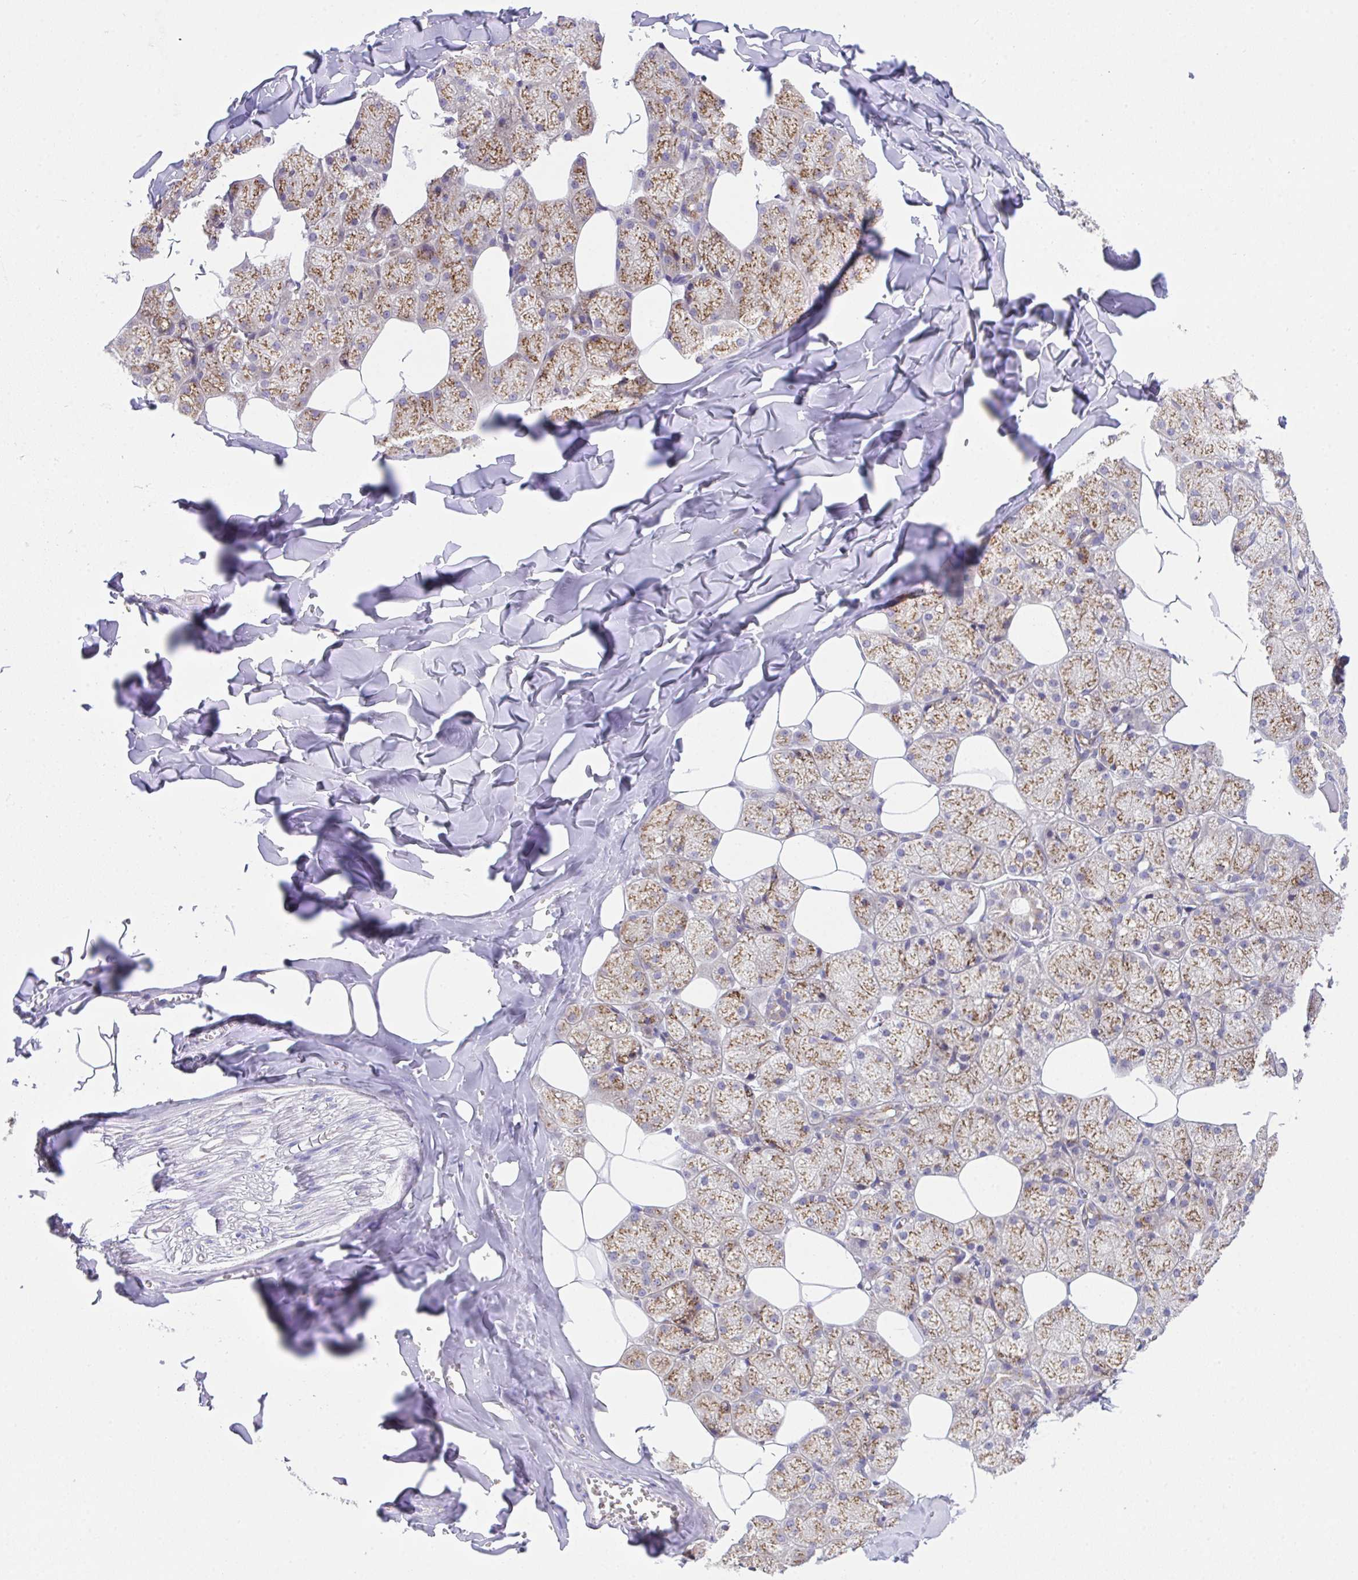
{"staining": {"intensity": "moderate", "quantity": "25%-75%", "location": "cytoplasmic/membranous"}, "tissue": "salivary gland", "cell_type": "Glandular cells", "image_type": "normal", "snomed": [{"axis": "morphology", "description": "Normal tissue, NOS"}, {"axis": "topography", "description": "Salivary gland"}, {"axis": "topography", "description": "Peripheral nerve tissue"}], "caption": "Salivary gland stained with DAB (3,3'-diaminobenzidine) immunohistochemistry (IHC) exhibits medium levels of moderate cytoplasmic/membranous expression in approximately 25%-75% of glandular cells. (DAB = brown stain, brightfield microscopy at high magnification).", "gene": "MIA3", "patient": {"sex": "male", "age": 38}}